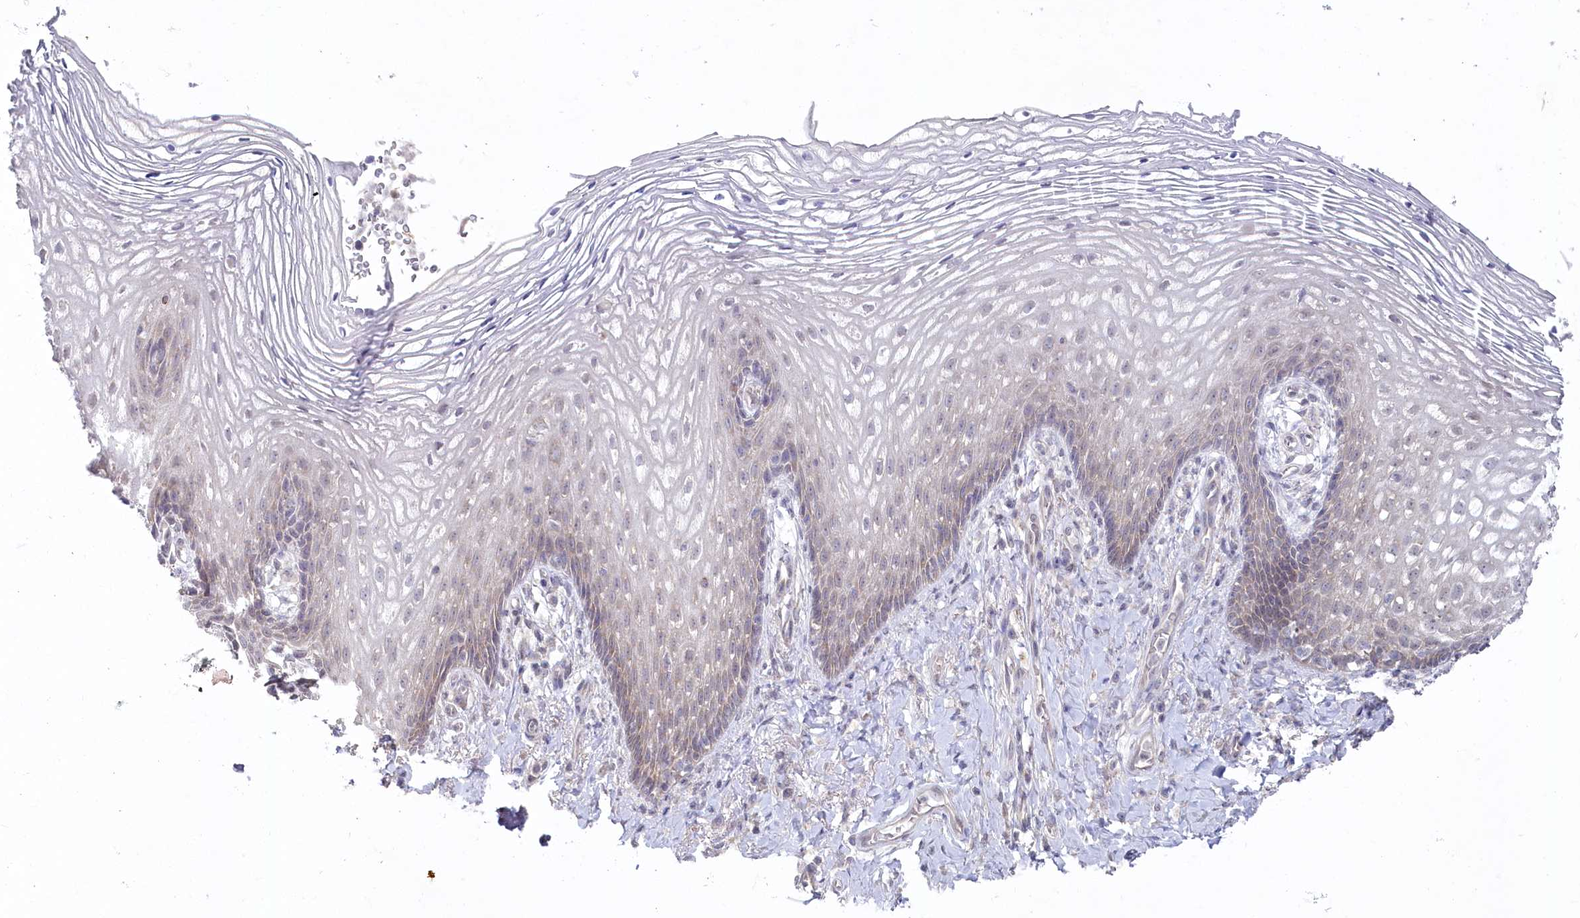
{"staining": {"intensity": "negative", "quantity": "none", "location": "none"}, "tissue": "vagina", "cell_type": "Squamous epithelial cells", "image_type": "normal", "snomed": [{"axis": "morphology", "description": "Normal tissue, NOS"}, {"axis": "topography", "description": "Vagina"}], "caption": "The immunohistochemistry image has no significant staining in squamous epithelial cells of vagina. (DAB immunohistochemistry (IHC) visualized using brightfield microscopy, high magnification).", "gene": "AAMDC", "patient": {"sex": "female", "age": 60}}